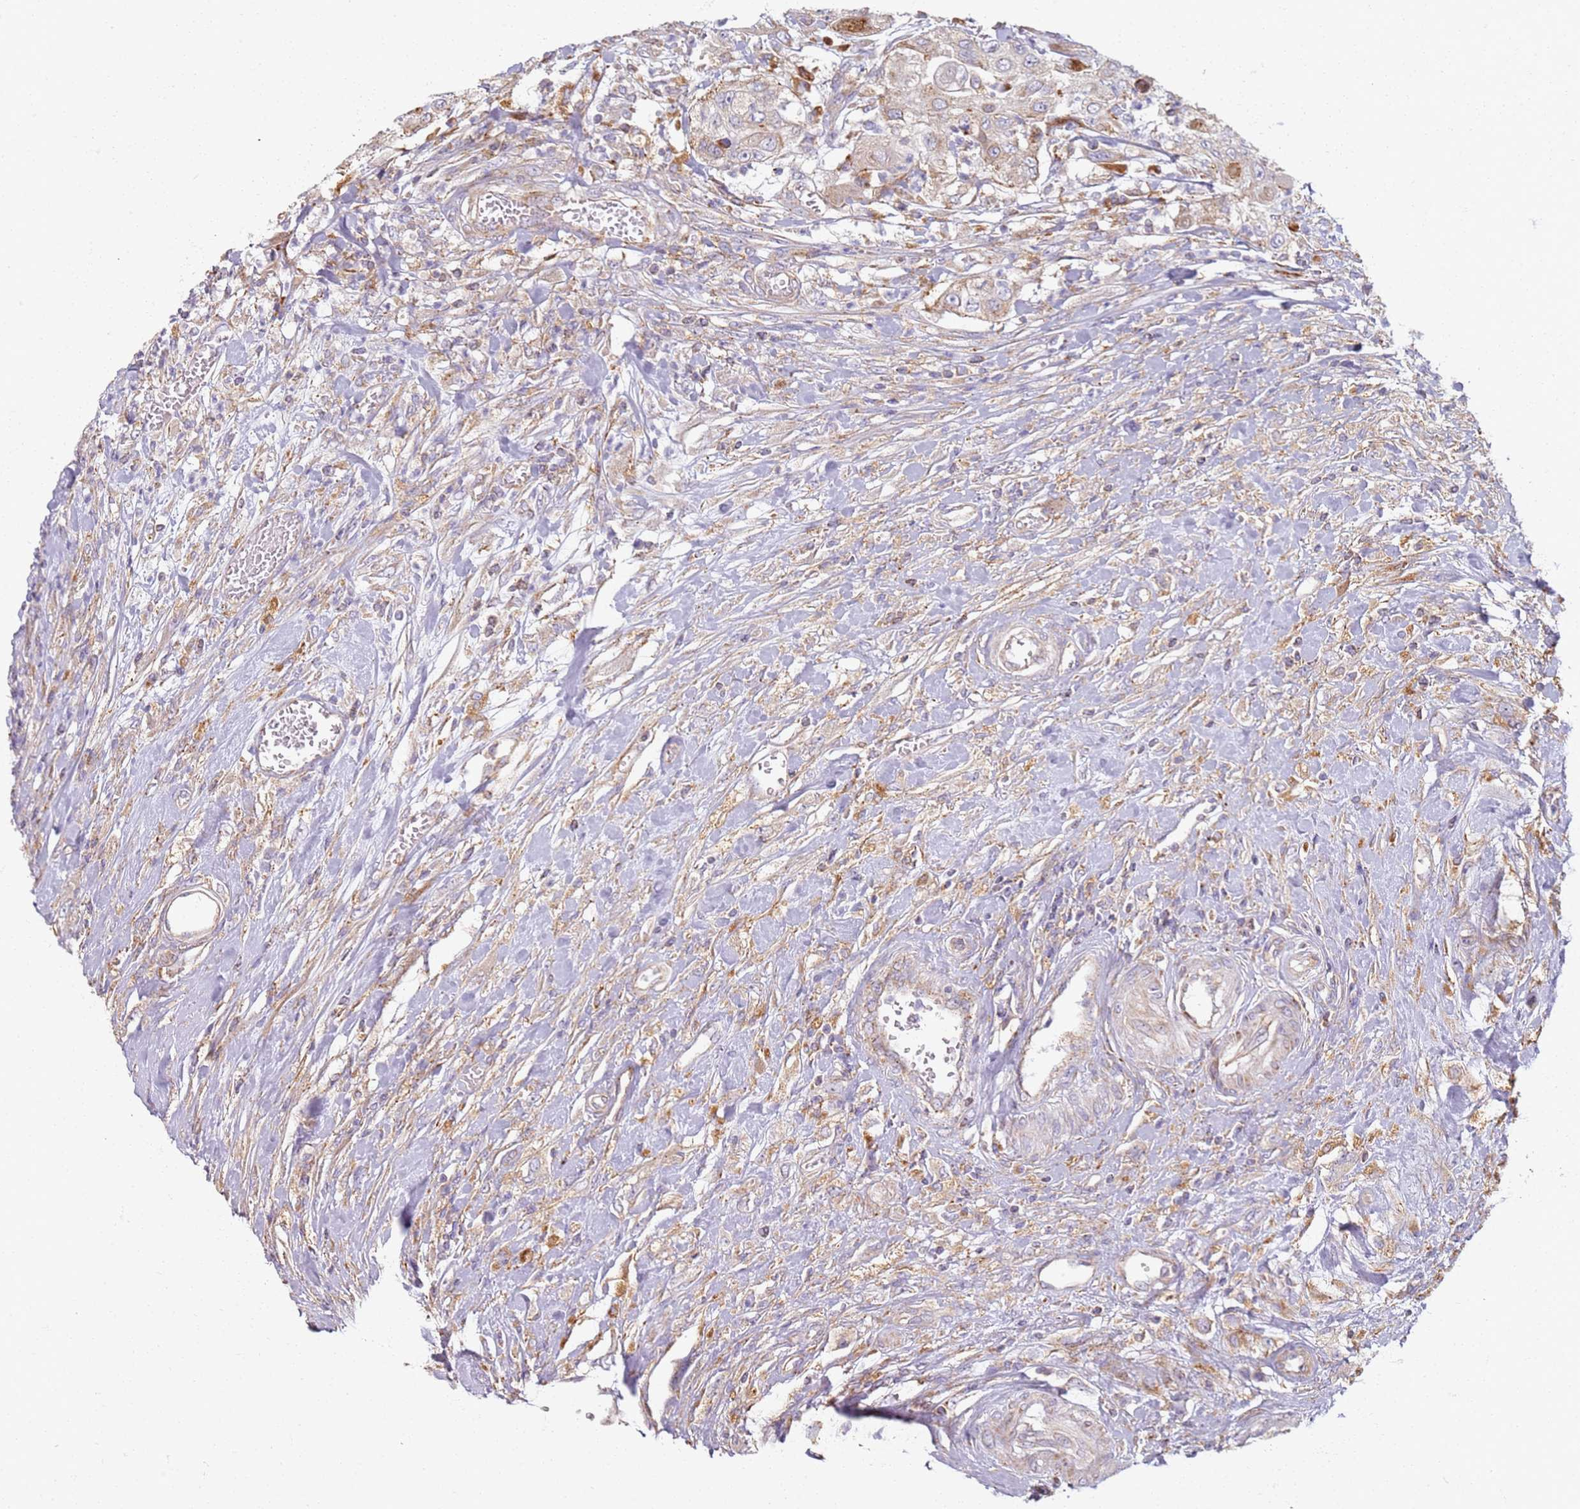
{"staining": {"intensity": "weak", "quantity": "<25%", "location": "cytoplasmic/membranous"}, "tissue": "urothelial cancer", "cell_type": "Tumor cells", "image_type": "cancer", "snomed": [{"axis": "morphology", "description": "Urothelial carcinoma, High grade"}, {"axis": "topography", "description": "Urinary bladder"}], "caption": "Tumor cells are negative for brown protein staining in urothelial cancer.", "gene": "PROKR2", "patient": {"sex": "female", "age": 79}}